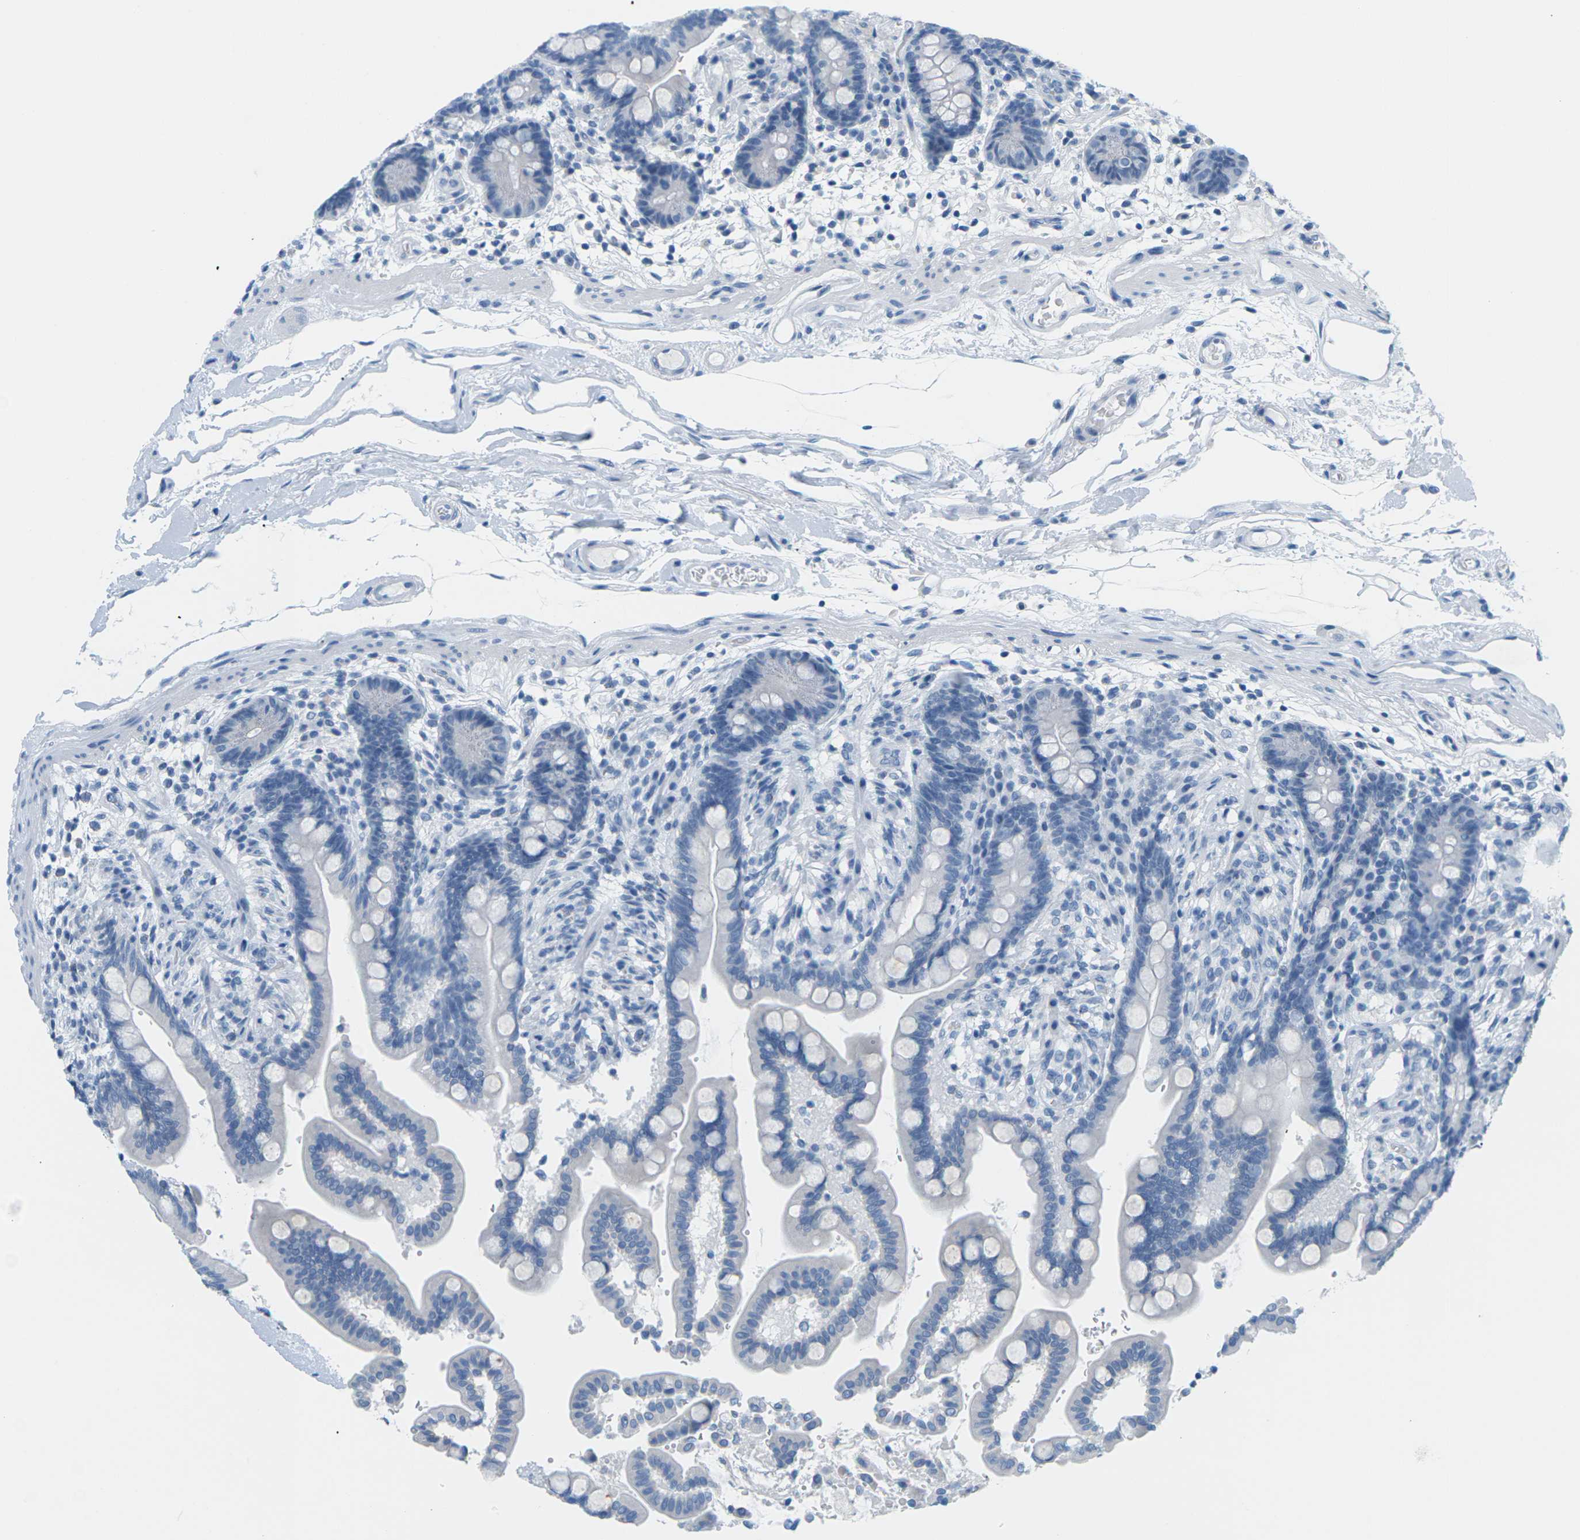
{"staining": {"intensity": "negative", "quantity": "none", "location": "none"}, "tissue": "colon", "cell_type": "Endothelial cells", "image_type": "normal", "snomed": [{"axis": "morphology", "description": "Normal tissue, NOS"}, {"axis": "topography", "description": "Colon"}], "caption": "Immunohistochemistry of benign human colon exhibits no positivity in endothelial cells.", "gene": "SLC12A1", "patient": {"sex": "male", "age": 73}}